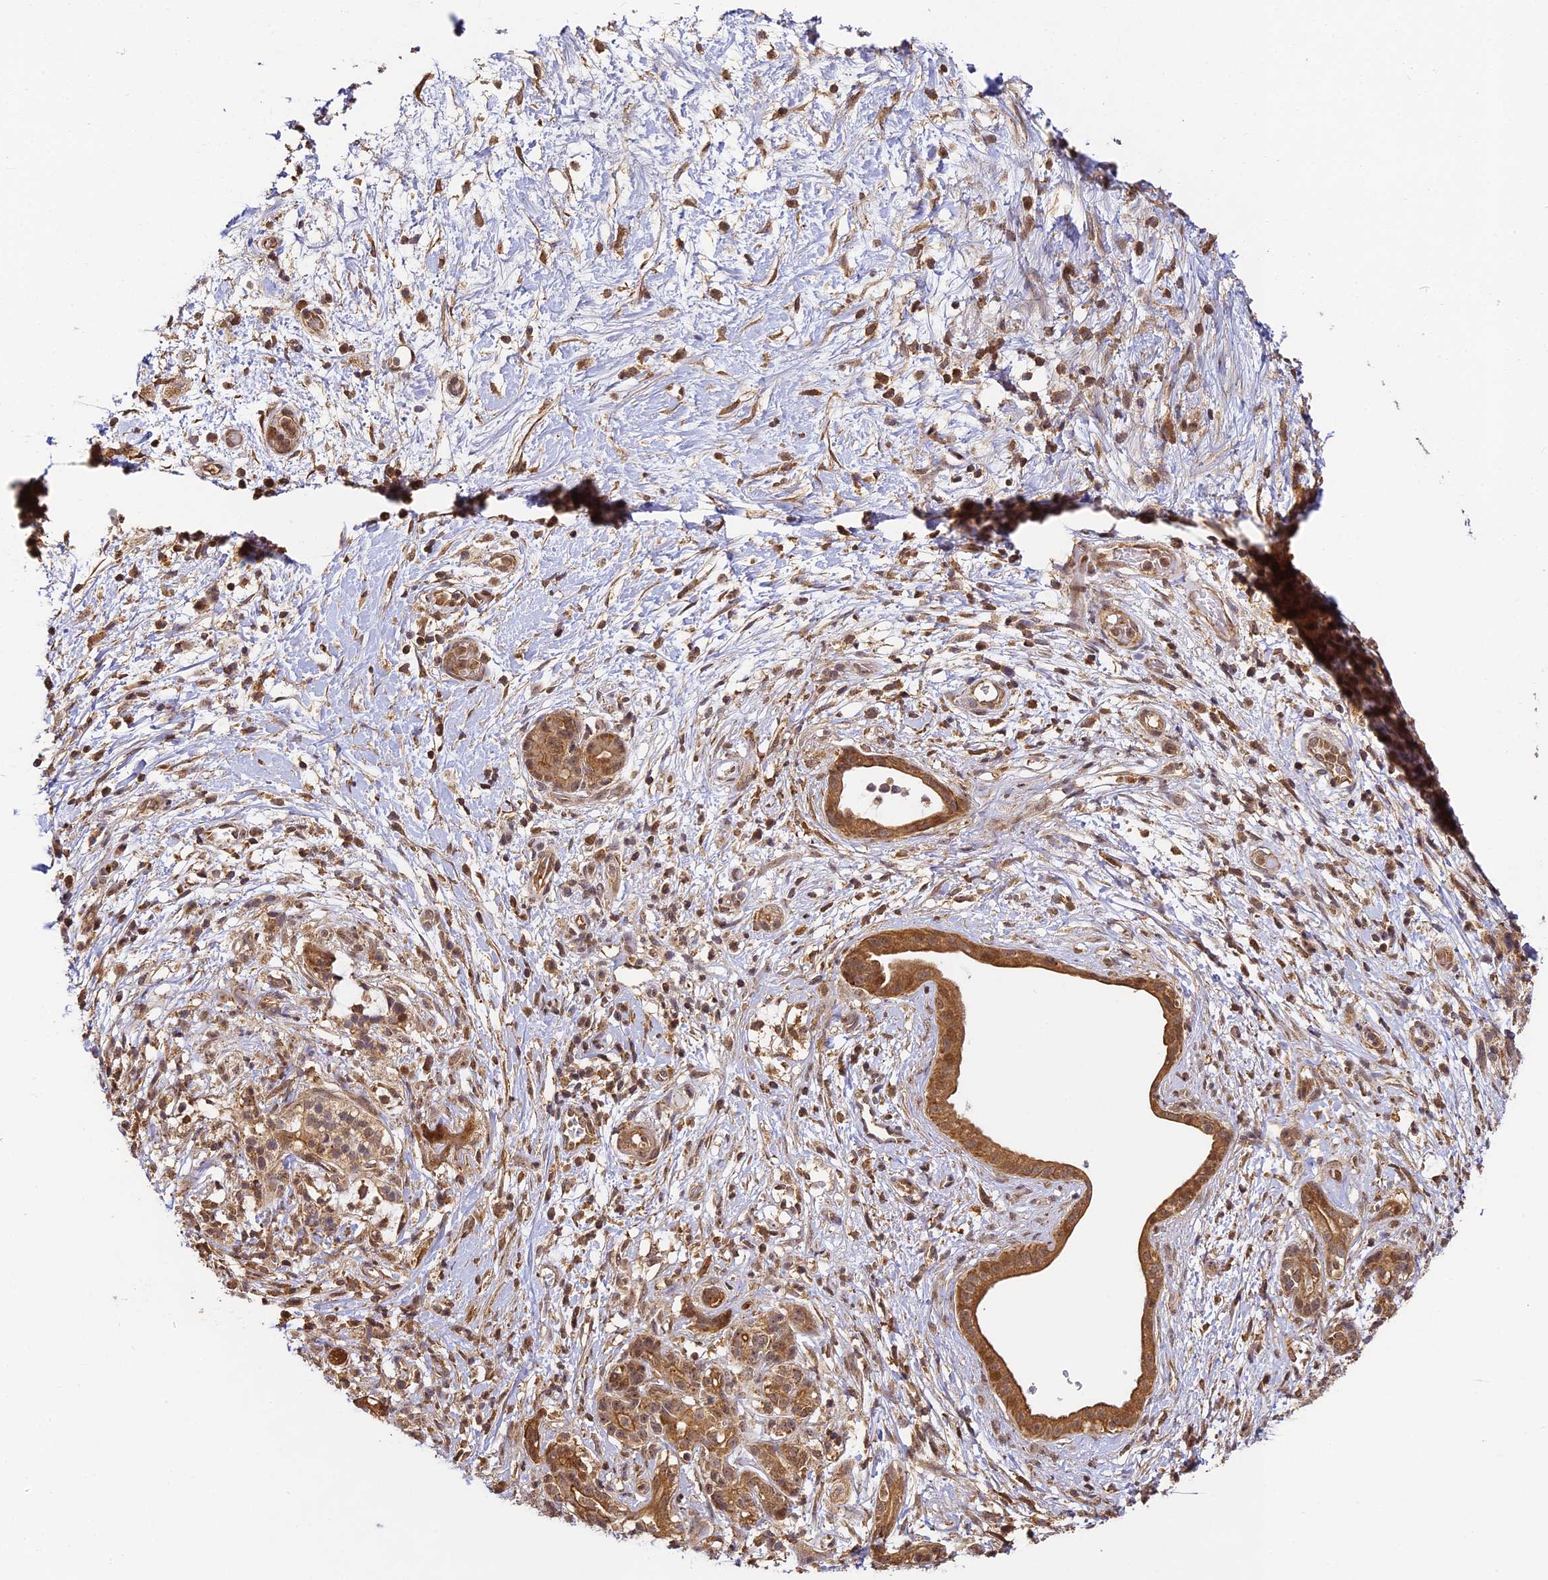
{"staining": {"intensity": "moderate", "quantity": ">75%", "location": "cytoplasmic/membranous"}, "tissue": "pancreatic cancer", "cell_type": "Tumor cells", "image_type": "cancer", "snomed": [{"axis": "morphology", "description": "Adenocarcinoma, NOS"}, {"axis": "topography", "description": "Pancreas"}], "caption": "Protein expression analysis of adenocarcinoma (pancreatic) shows moderate cytoplasmic/membranous staining in approximately >75% of tumor cells.", "gene": "ZNF443", "patient": {"sex": "female", "age": 73}}